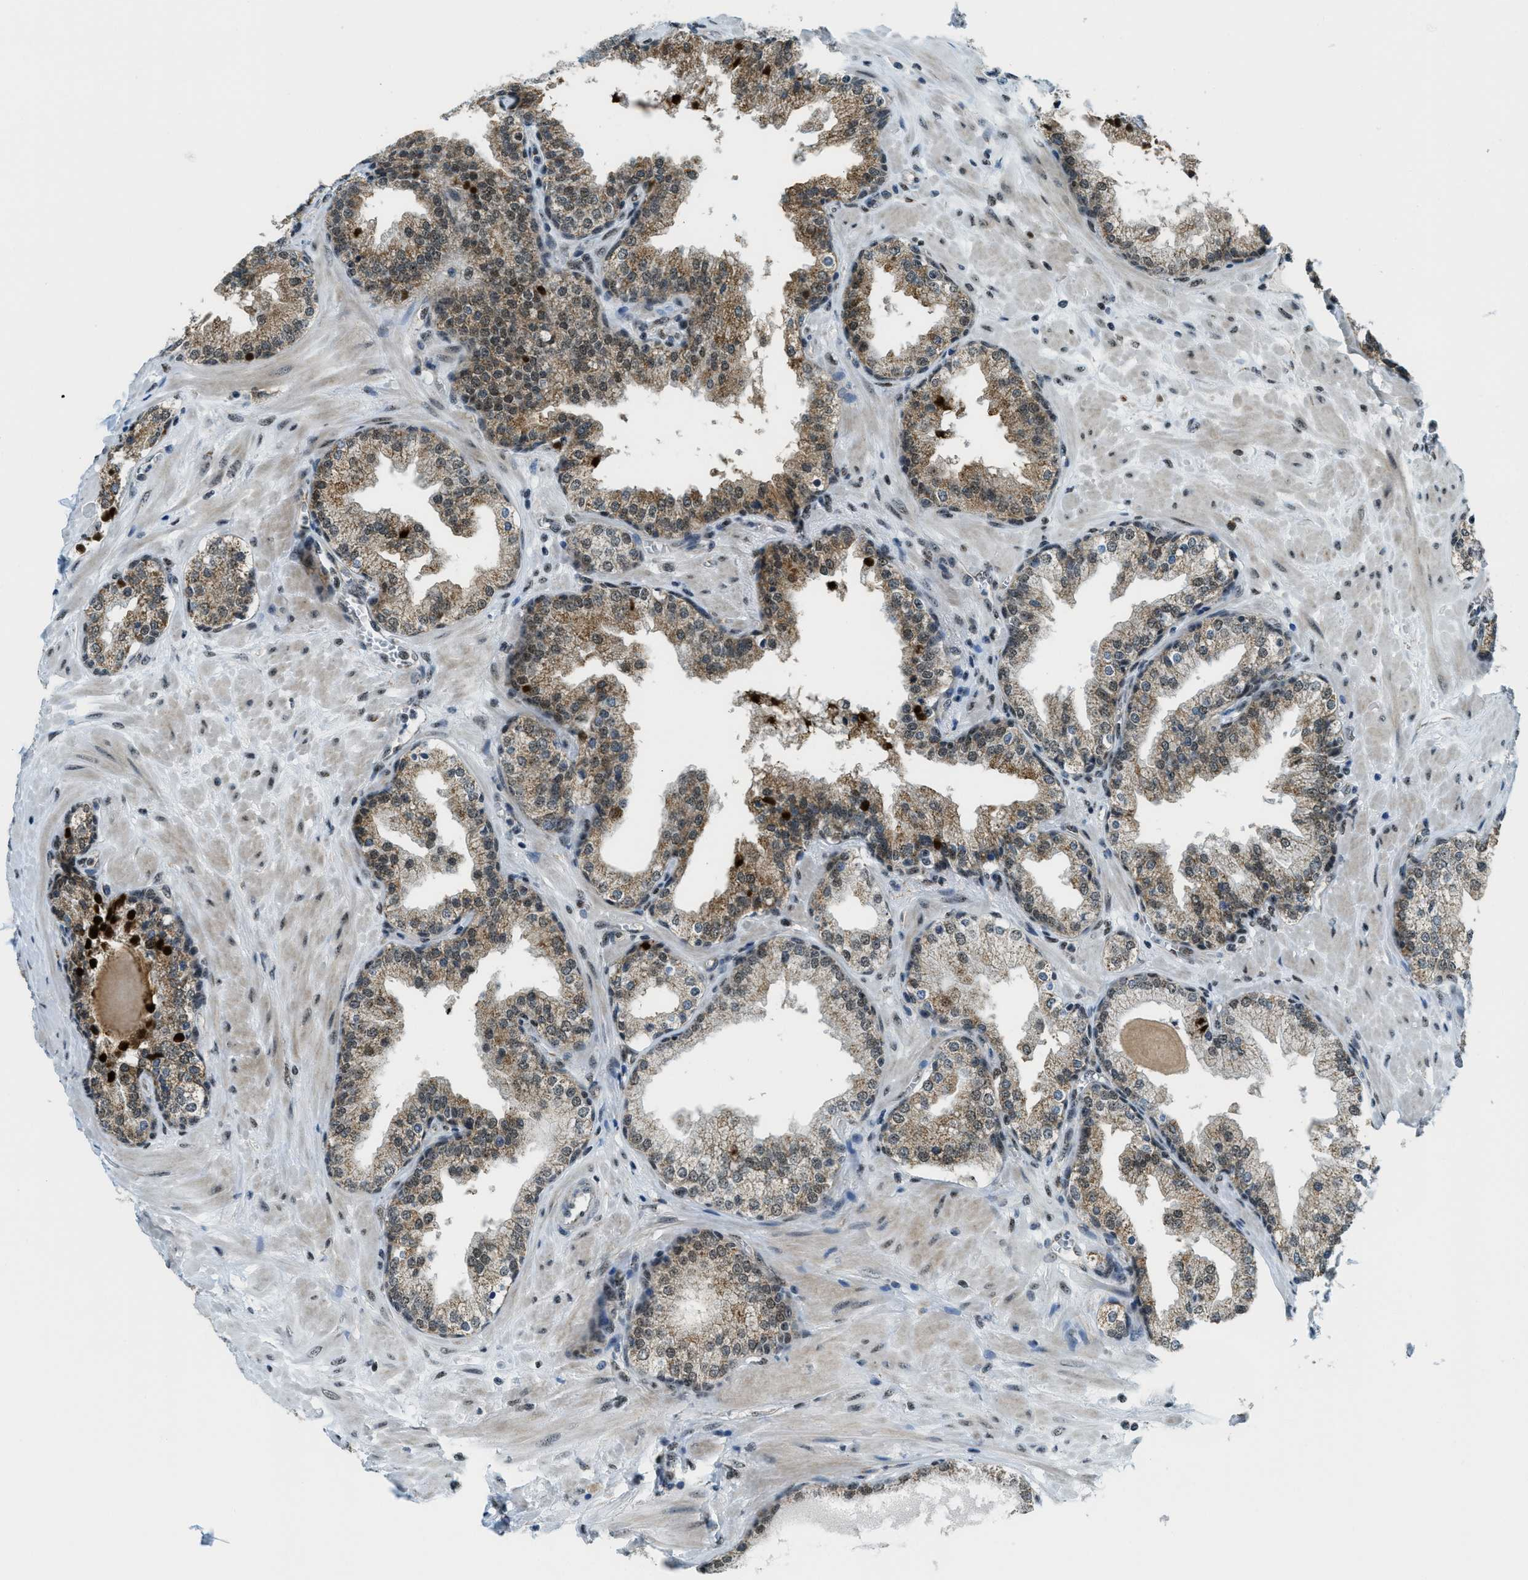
{"staining": {"intensity": "strong", "quantity": ">75%", "location": "cytoplasmic/membranous,nuclear"}, "tissue": "prostate", "cell_type": "Glandular cells", "image_type": "normal", "snomed": [{"axis": "morphology", "description": "Normal tissue, NOS"}, {"axis": "topography", "description": "Prostate"}], "caption": "A histopathology image of human prostate stained for a protein demonstrates strong cytoplasmic/membranous,nuclear brown staining in glandular cells. (Brightfield microscopy of DAB IHC at high magnification).", "gene": "SP100", "patient": {"sex": "male", "age": 51}}